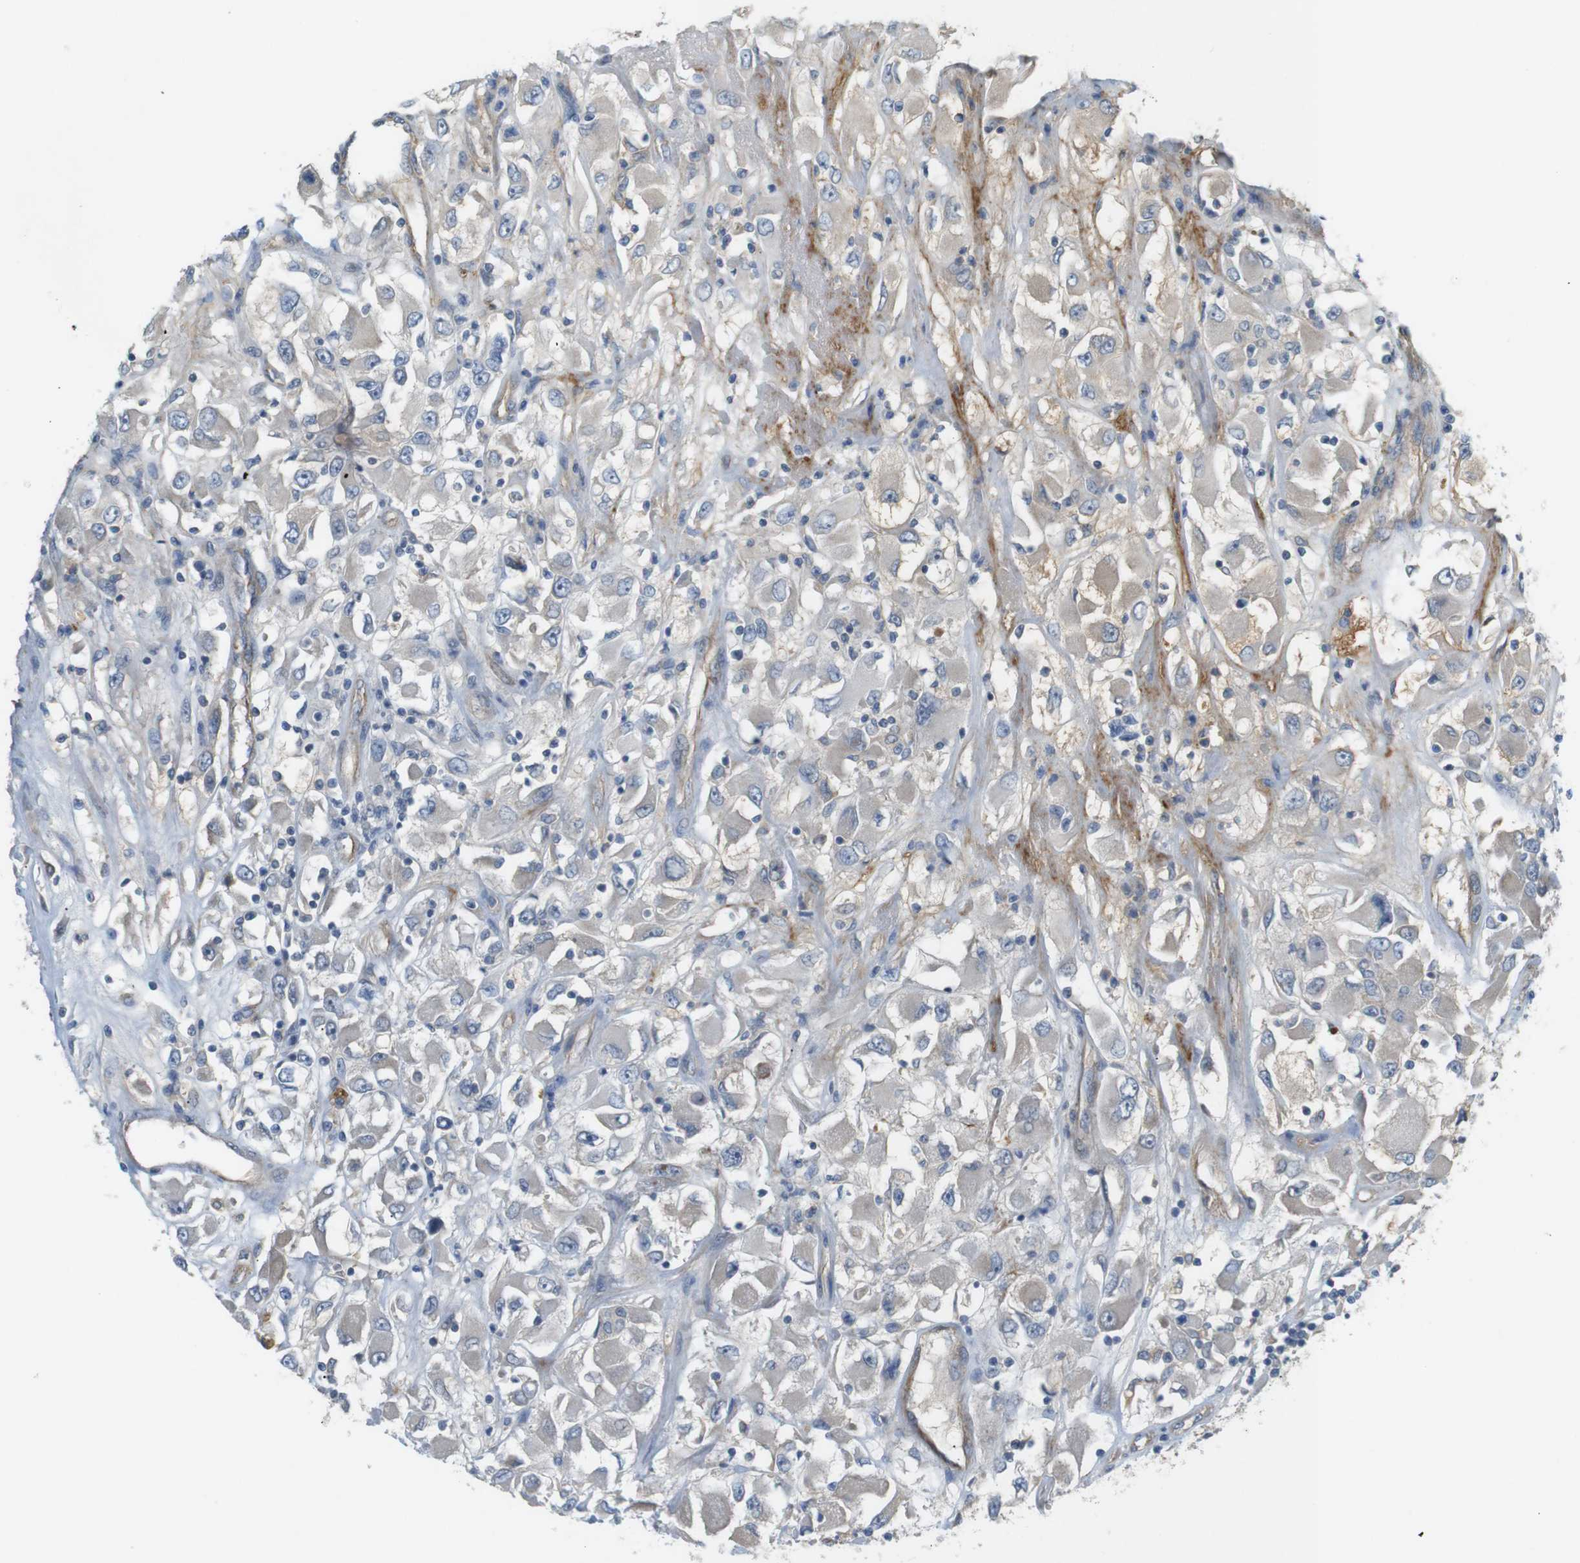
{"staining": {"intensity": "negative", "quantity": "none", "location": "none"}, "tissue": "renal cancer", "cell_type": "Tumor cells", "image_type": "cancer", "snomed": [{"axis": "morphology", "description": "Adenocarcinoma, NOS"}, {"axis": "topography", "description": "Kidney"}], "caption": "Immunohistochemical staining of renal cancer (adenocarcinoma) demonstrates no significant staining in tumor cells.", "gene": "BVES", "patient": {"sex": "female", "age": 52}}